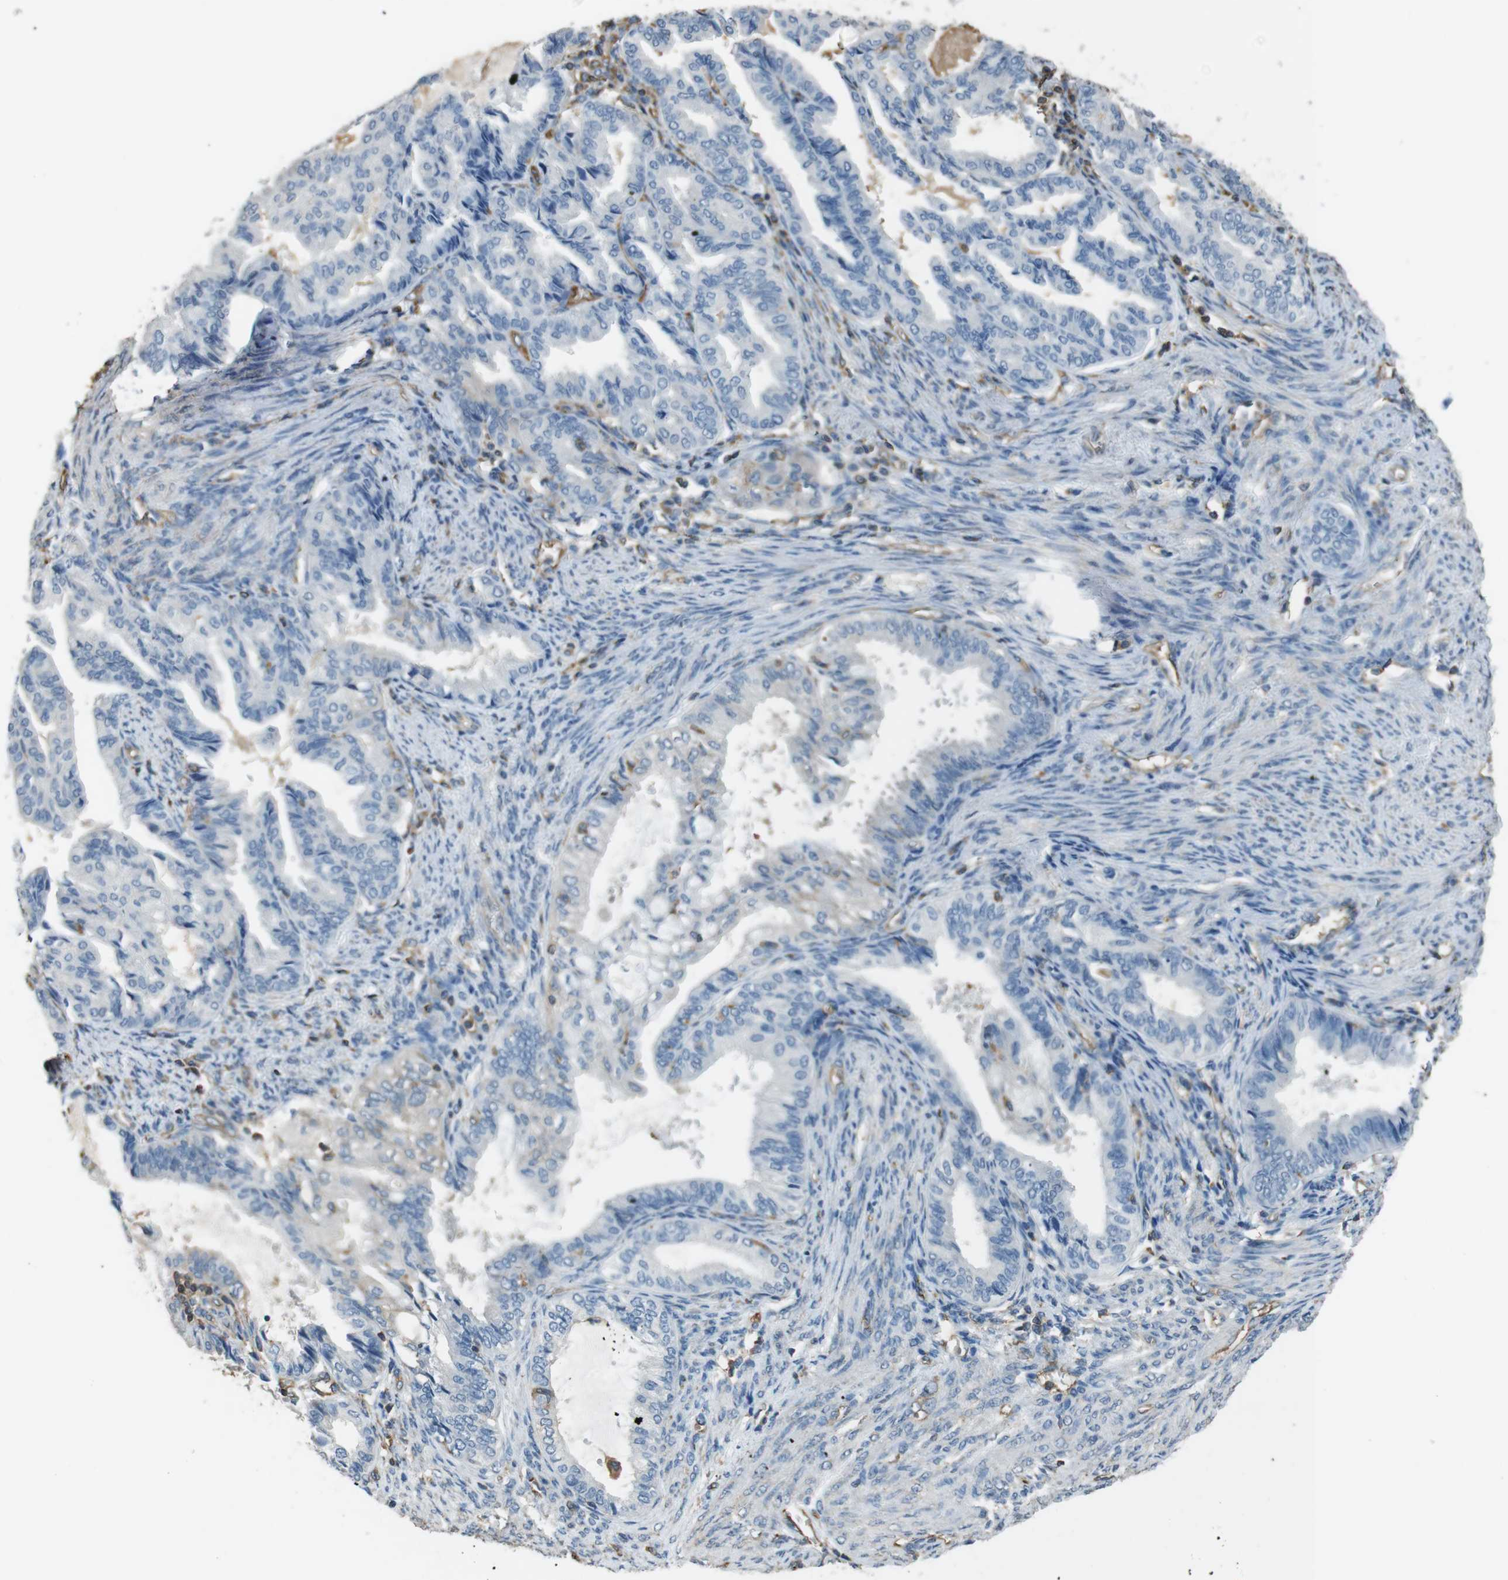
{"staining": {"intensity": "negative", "quantity": "none", "location": "none"}, "tissue": "endometrial cancer", "cell_type": "Tumor cells", "image_type": "cancer", "snomed": [{"axis": "morphology", "description": "Adenocarcinoma, NOS"}, {"axis": "topography", "description": "Endometrium"}], "caption": "This micrograph is of adenocarcinoma (endometrial) stained with immunohistochemistry (IHC) to label a protein in brown with the nuclei are counter-stained blue. There is no expression in tumor cells.", "gene": "FCAR", "patient": {"sex": "female", "age": 86}}